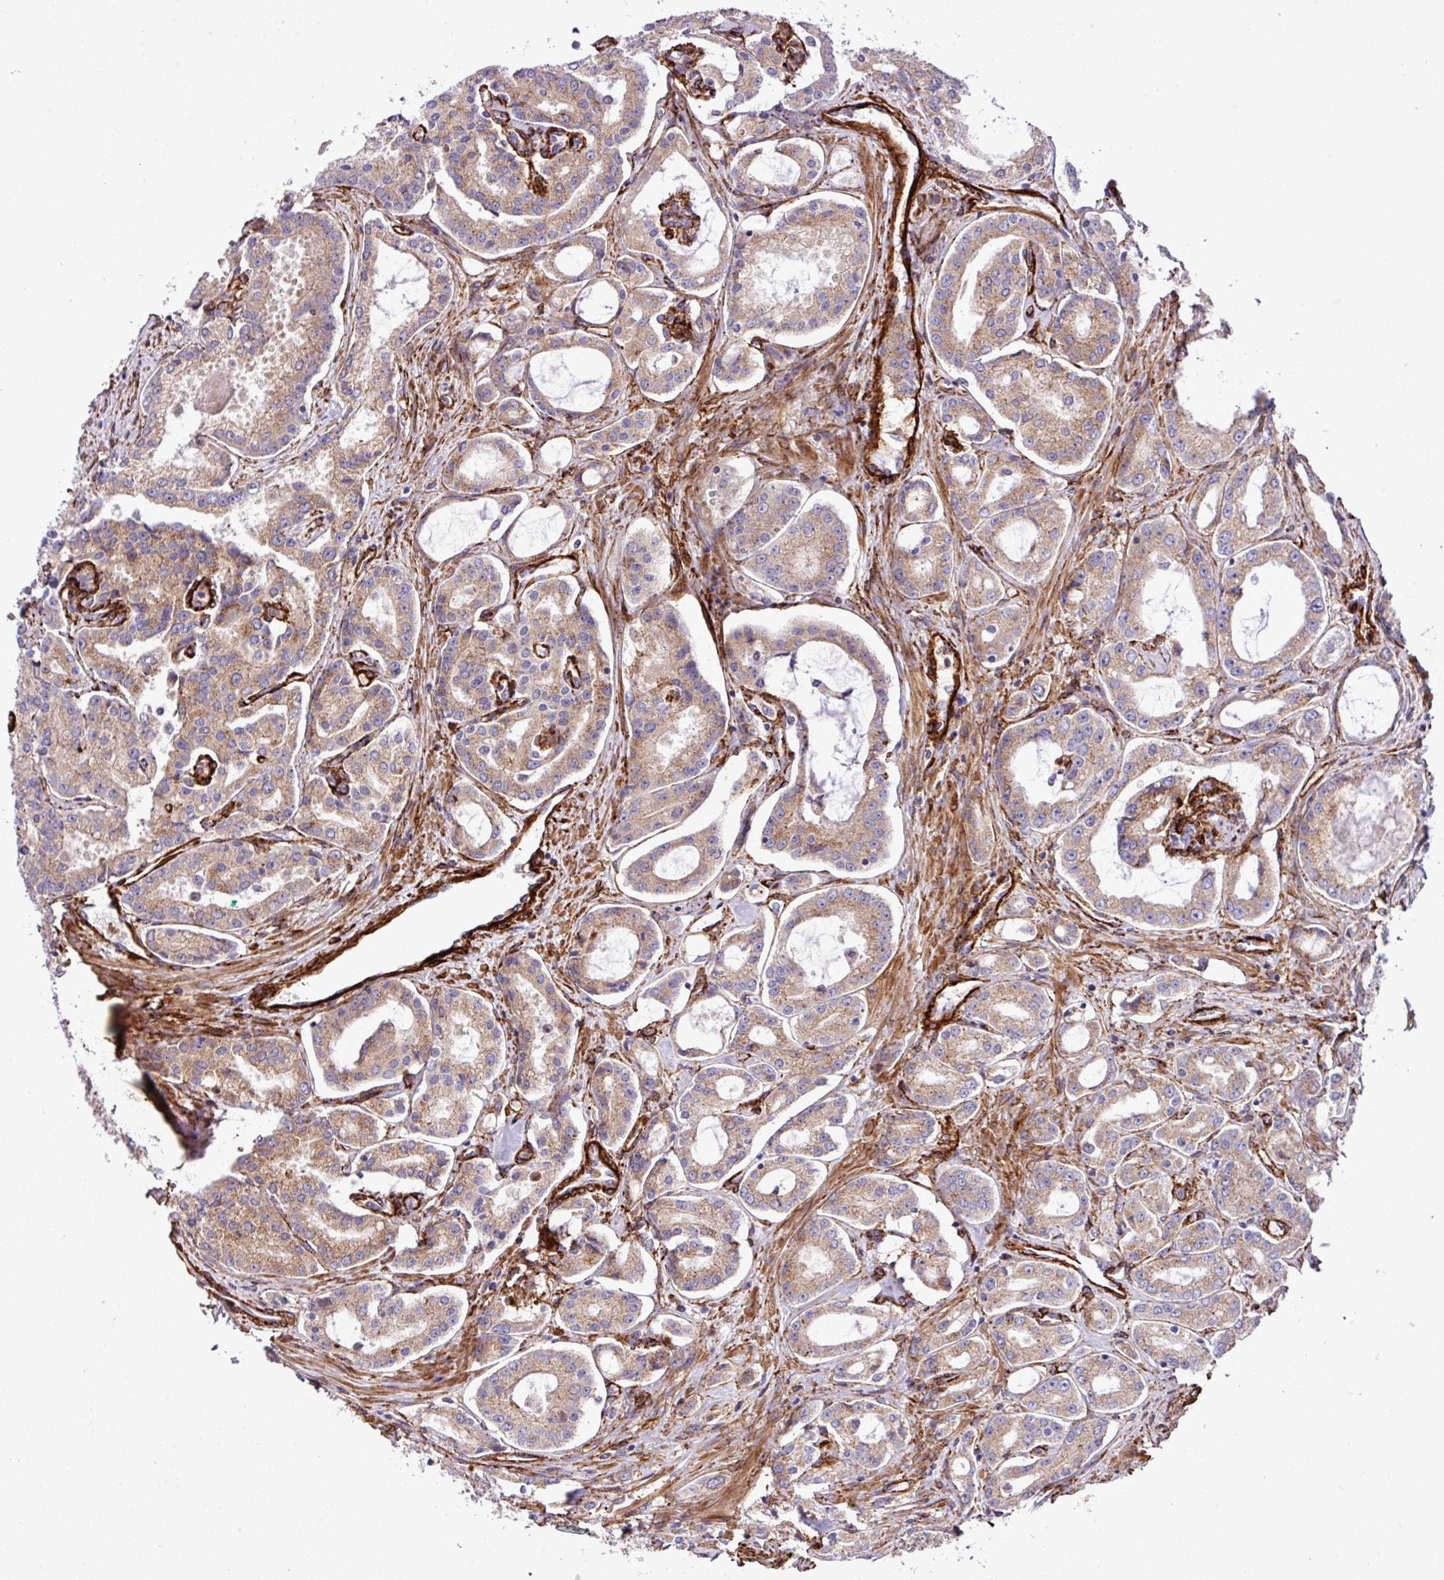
{"staining": {"intensity": "moderate", "quantity": ">75%", "location": "cytoplasmic/membranous"}, "tissue": "prostate cancer", "cell_type": "Tumor cells", "image_type": "cancer", "snomed": [{"axis": "morphology", "description": "Adenocarcinoma, Low grade"}, {"axis": "topography", "description": "Prostate"}], "caption": "This is a micrograph of immunohistochemistry (IHC) staining of prostate cancer, which shows moderate expression in the cytoplasmic/membranous of tumor cells.", "gene": "FAM47E", "patient": {"sex": "male", "age": 68}}